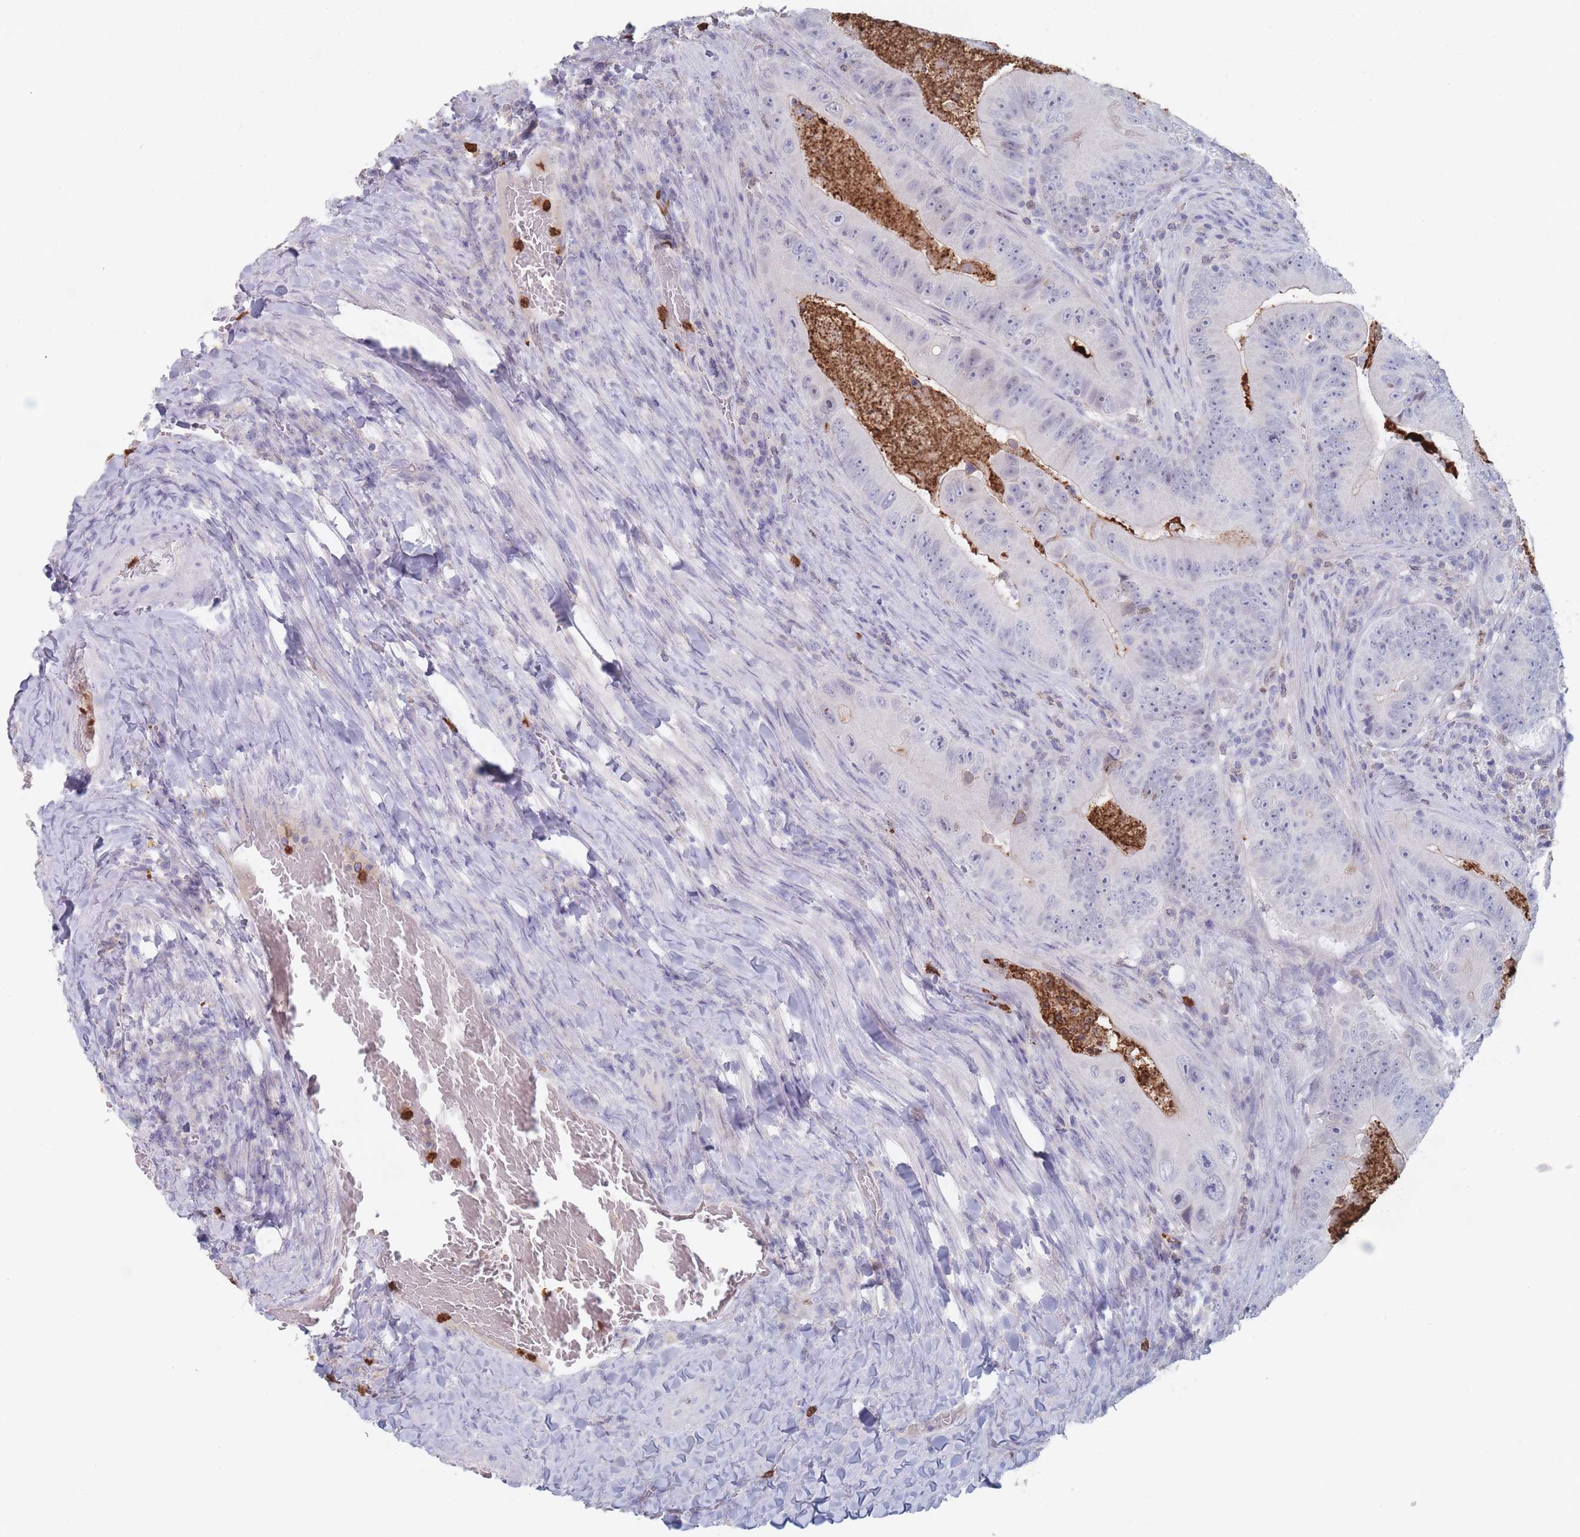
{"staining": {"intensity": "negative", "quantity": "none", "location": "none"}, "tissue": "colorectal cancer", "cell_type": "Tumor cells", "image_type": "cancer", "snomed": [{"axis": "morphology", "description": "Adenocarcinoma, NOS"}, {"axis": "topography", "description": "Colon"}], "caption": "Human adenocarcinoma (colorectal) stained for a protein using immunohistochemistry displays no staining in tumor cells.", "gene": "ATP1A3", "patient": {"sex": "female", "age": 86}}